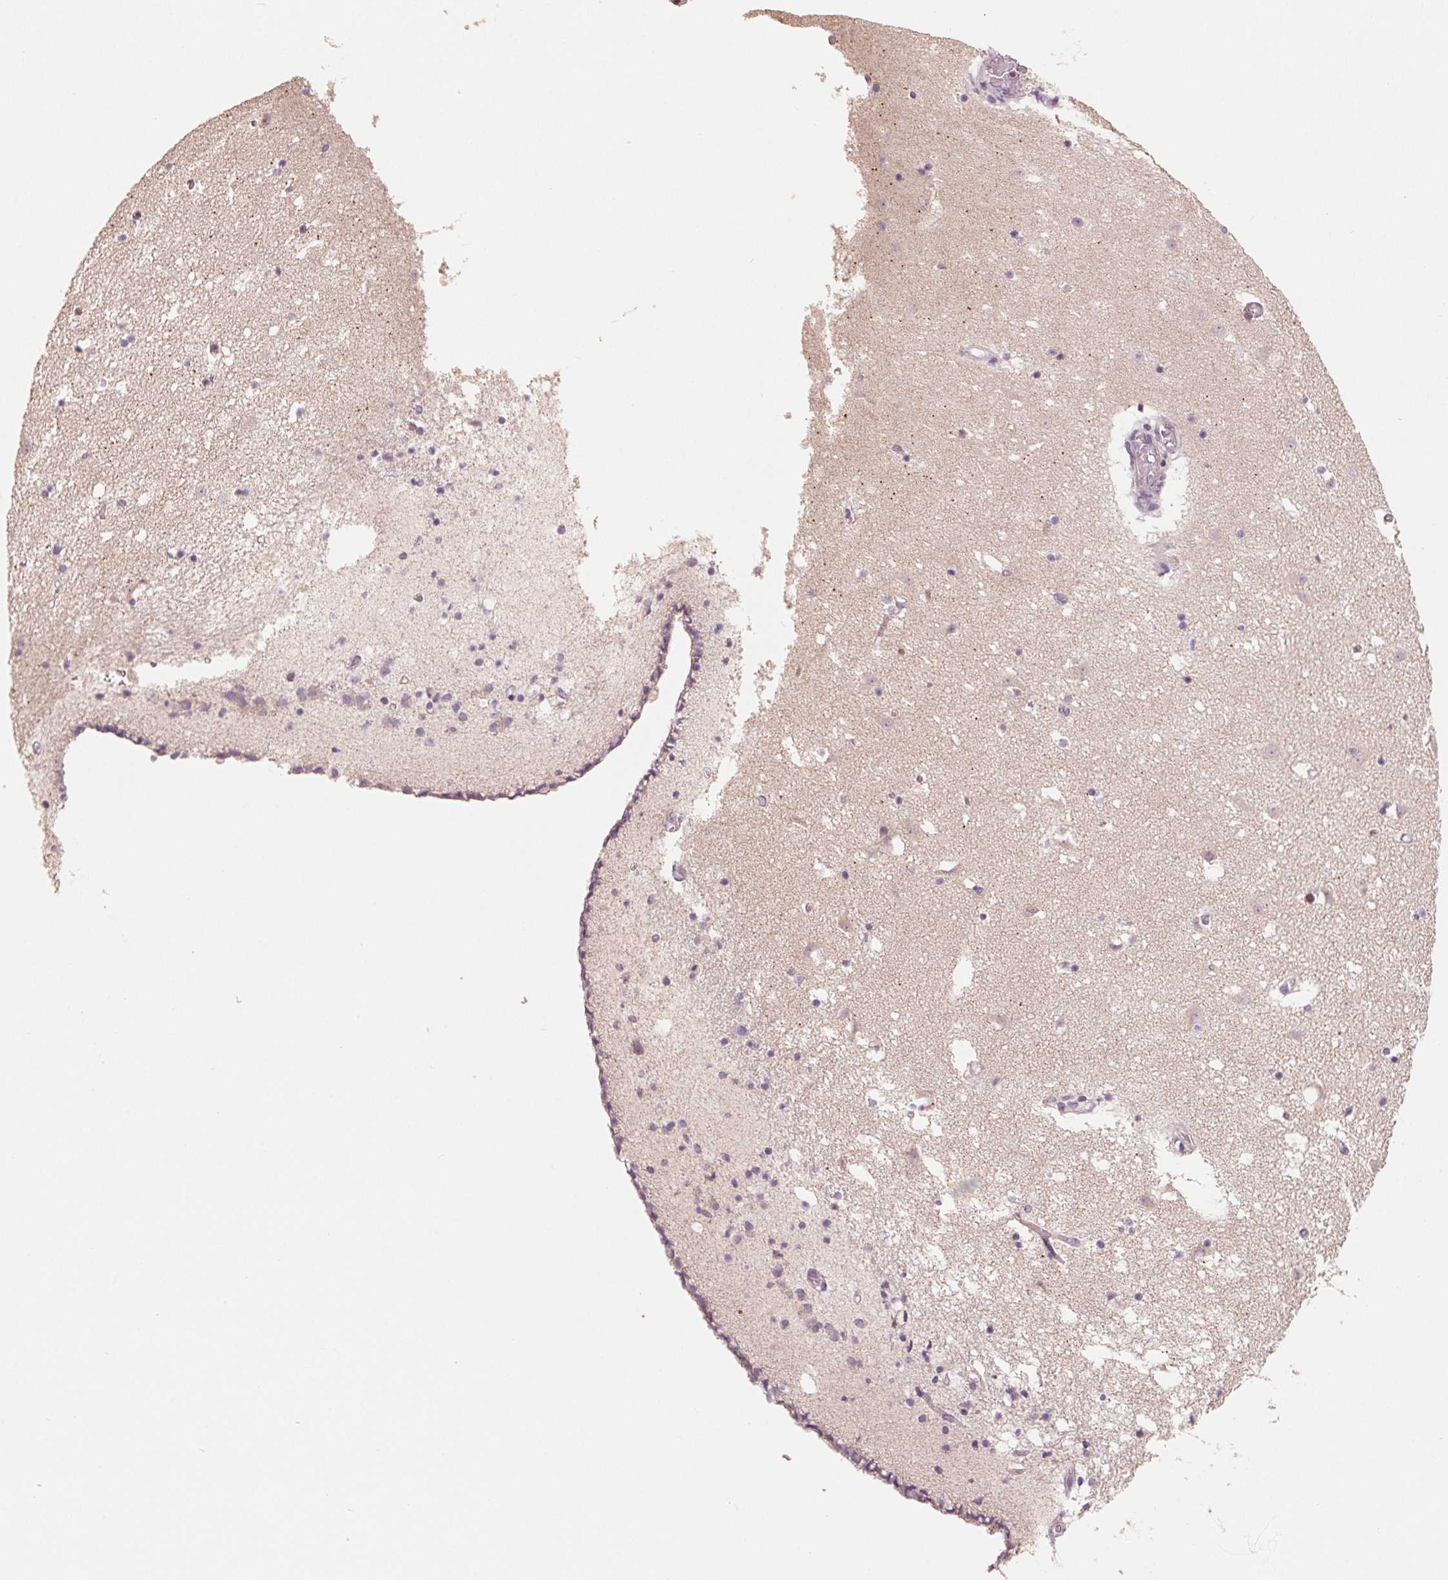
{"staining": {"intensity": "negative", "quantity": "none", "location": "none"}, "tissue": "caudate", "cell_type": "Glial cells", "image_type": "normal", "snomed": [{"axis": "morphology", "description": "Normal tissue, NOS"}, {"axis": "topography", "description": "Lateral ventricle wall"}], "caption": "This micrograph is of normal caudate stained with immunohistochemistry (IHC) to label a protein in brown with the nuclei are counter-stained blue. There is no positivity in glial cells.", "gene": "AQP8", "patient": {"sex": "female", "age": 42}}